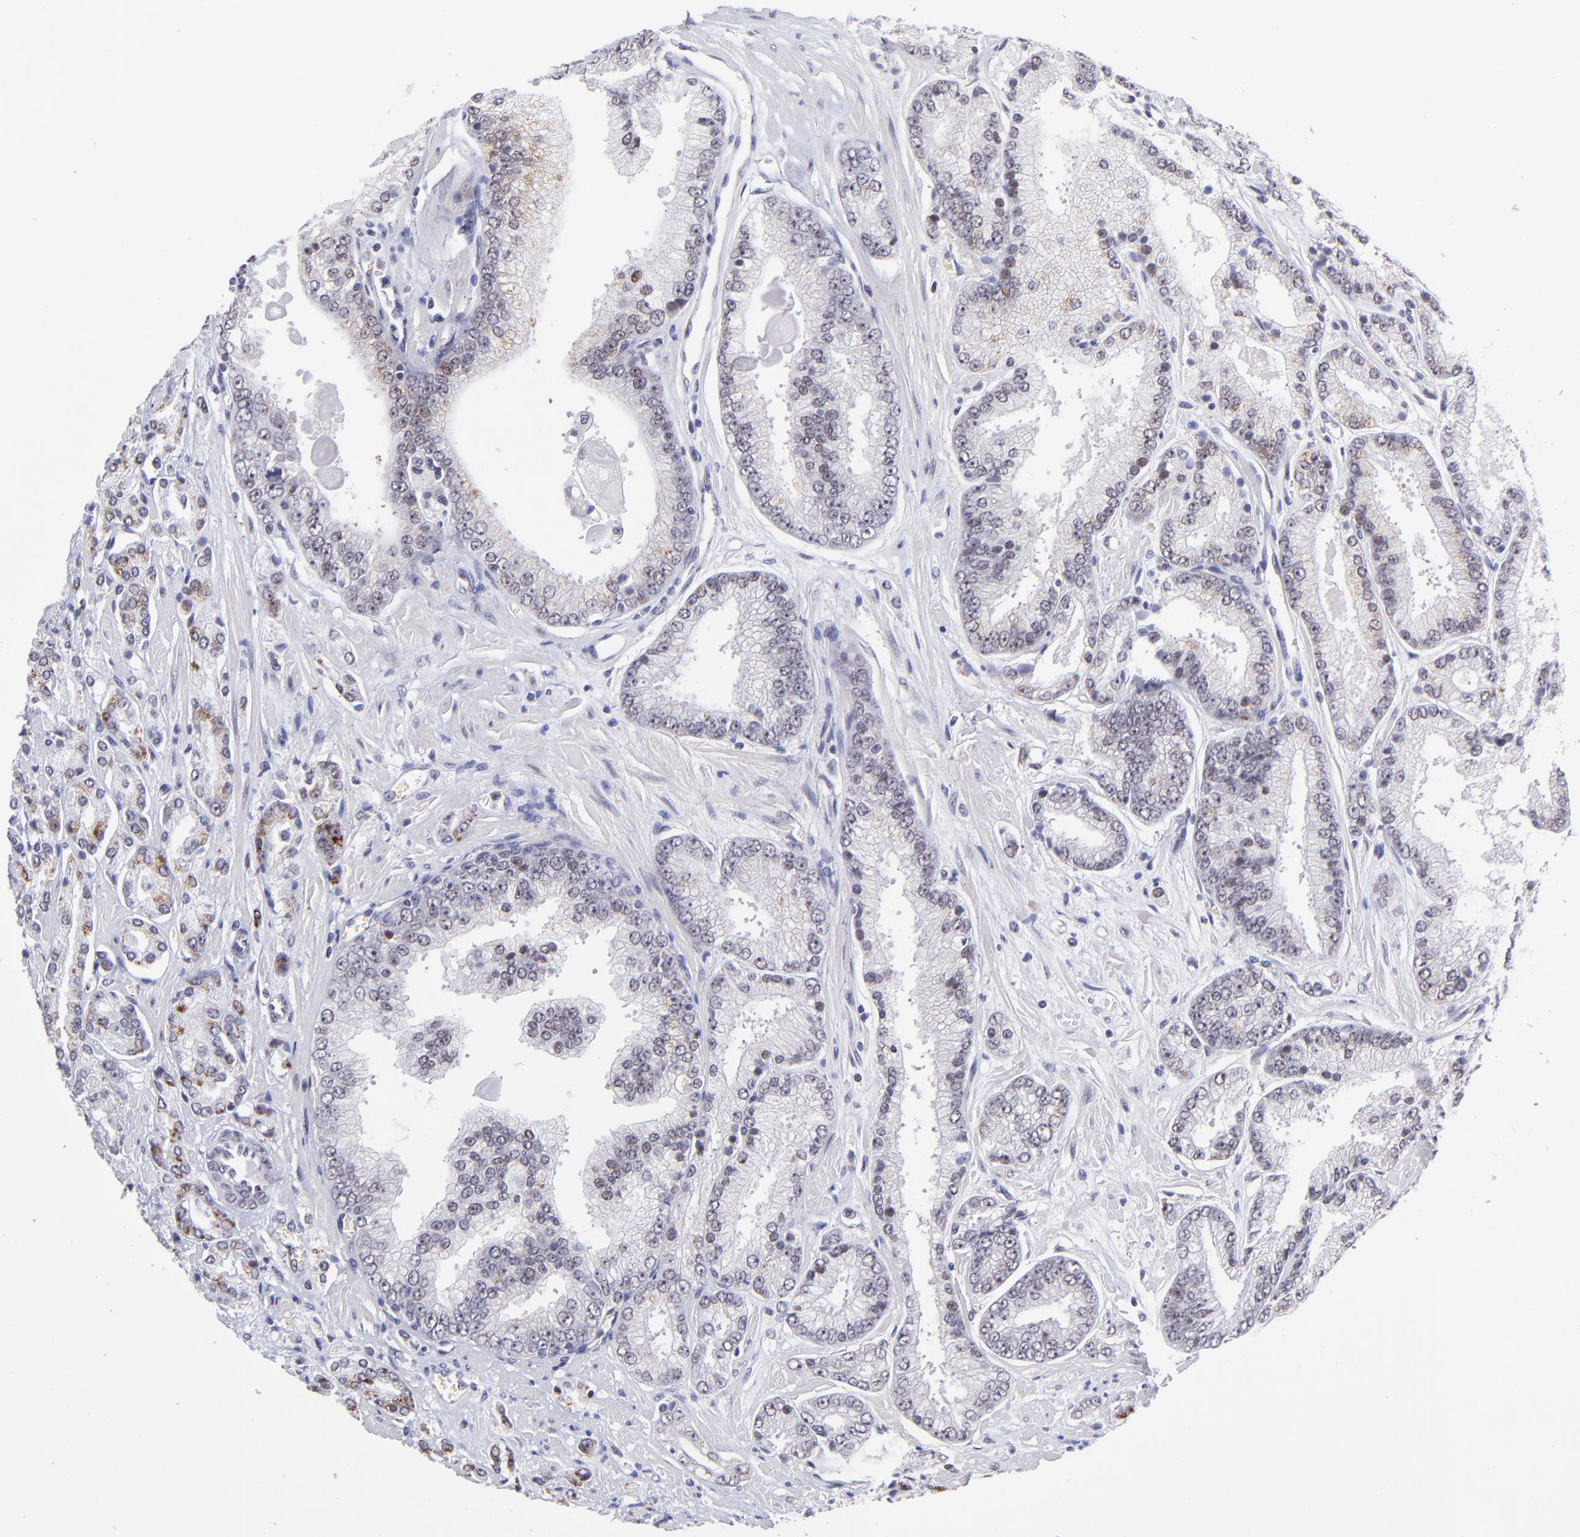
{"staining": {"intensity": "moderate", "quantity": "<25%", "location": "cytoplasmic/membranous"}, "tissue": "prostate cancer", "cell_type": "Tumor cells", "image_type": "cancer", "snomed": [{"axis": "morphology", "description": "Adenocarcinoma, Medium grade"}, {"axis": "topography", "description": "Prostate"}], "caption": "High-magnification brightfield microscopy of prostate adenocarcinoma (medium-grade) stained with DAB (3,3'-diaminobenzidine) (brown) and counterstained with hematoxylin (blue). tumor cells exhibit moderate cytoplasmic/membranous expression is appreciated in approximately<25% of cells.", "gene": "SOX6", "patient": {"sex": "male", "age": 65}}